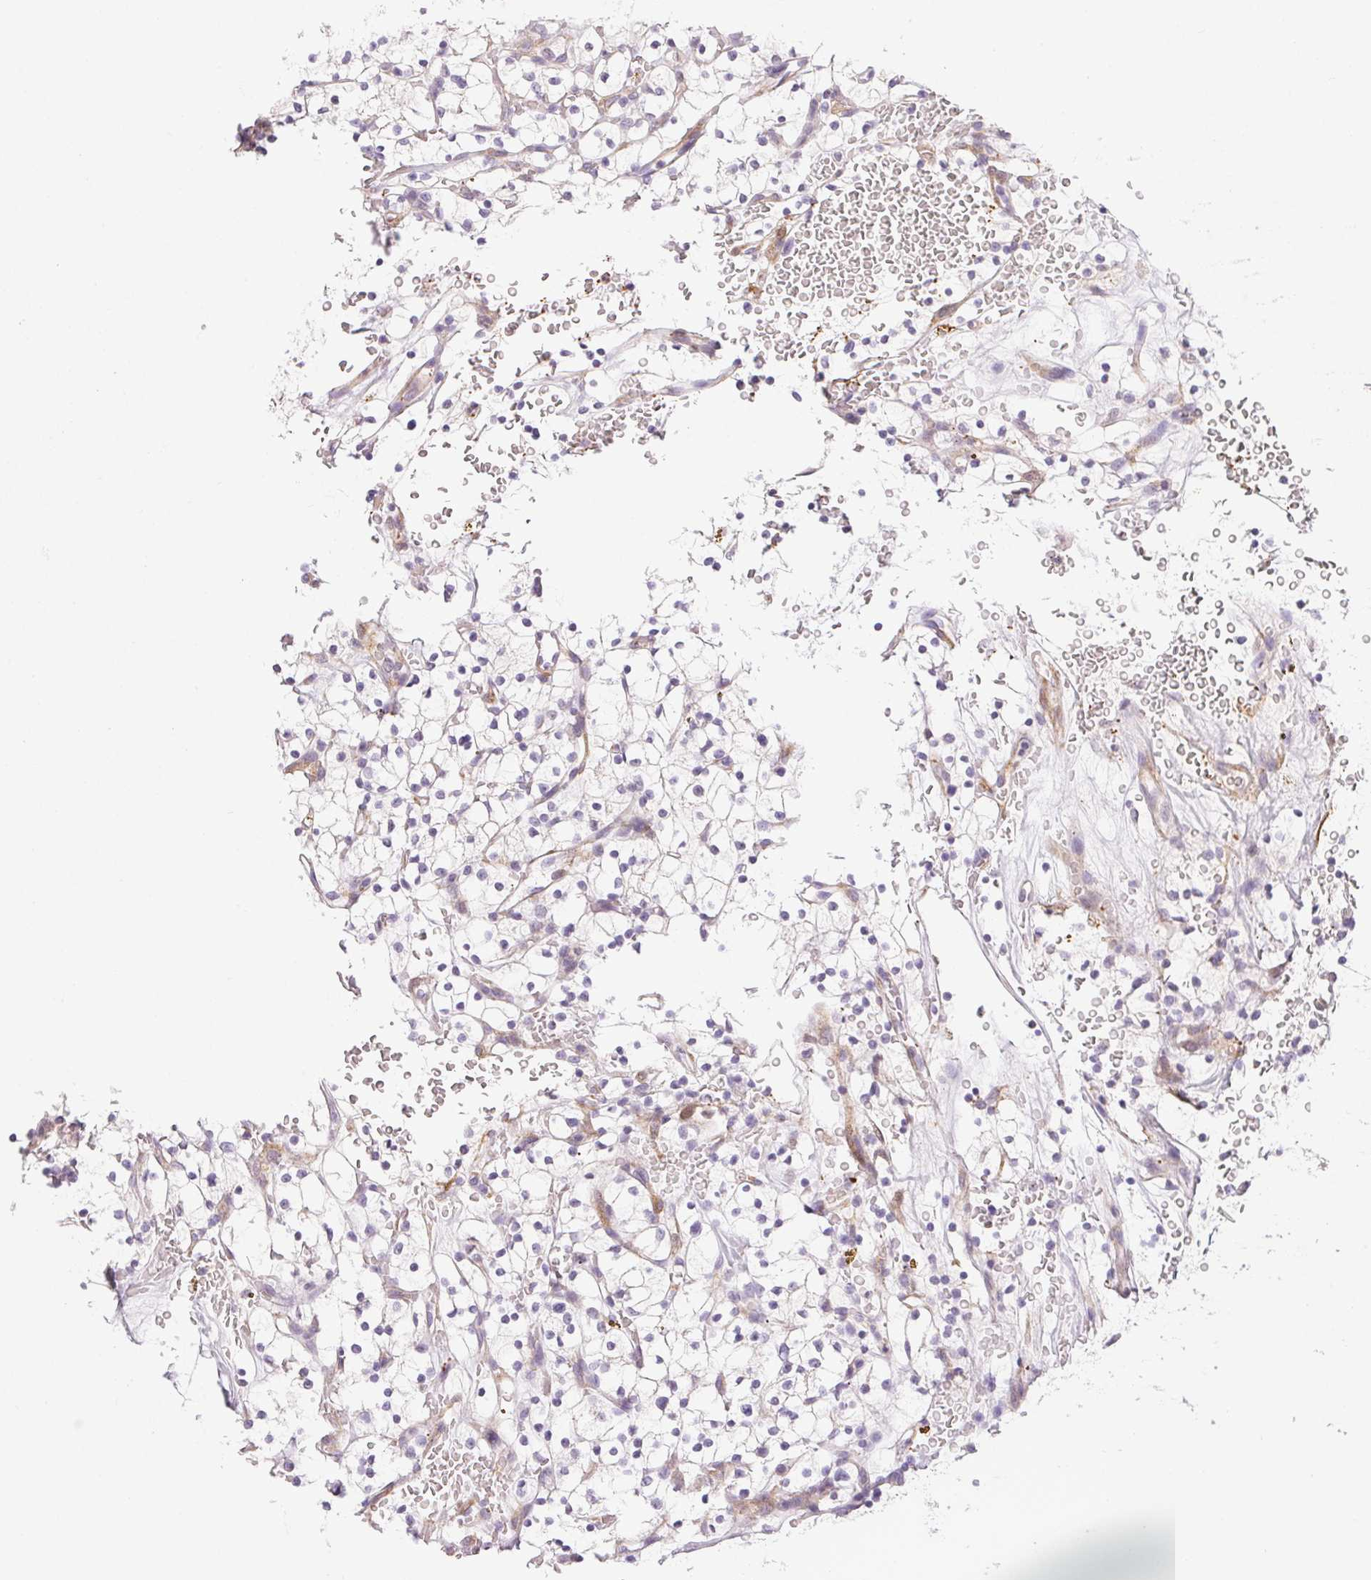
{"staining": {"intensity": "negative", "quantity": "none", "location": "none"}, "tissue": "renal cancer", "cell_type": "Tumor cells", "image_type": "cancer", "snomed": [{"axis": "morphology", "description": "Adenocarcinoma, NOS"}, {"axis": "topography", "description": "Kidney"}], "caption": "Micrograph shows no significant protein staining in tumor cells of adenocarcinoma (renal).", "gene": "PRL", "patient": {"sex": "female", "age": 64}}